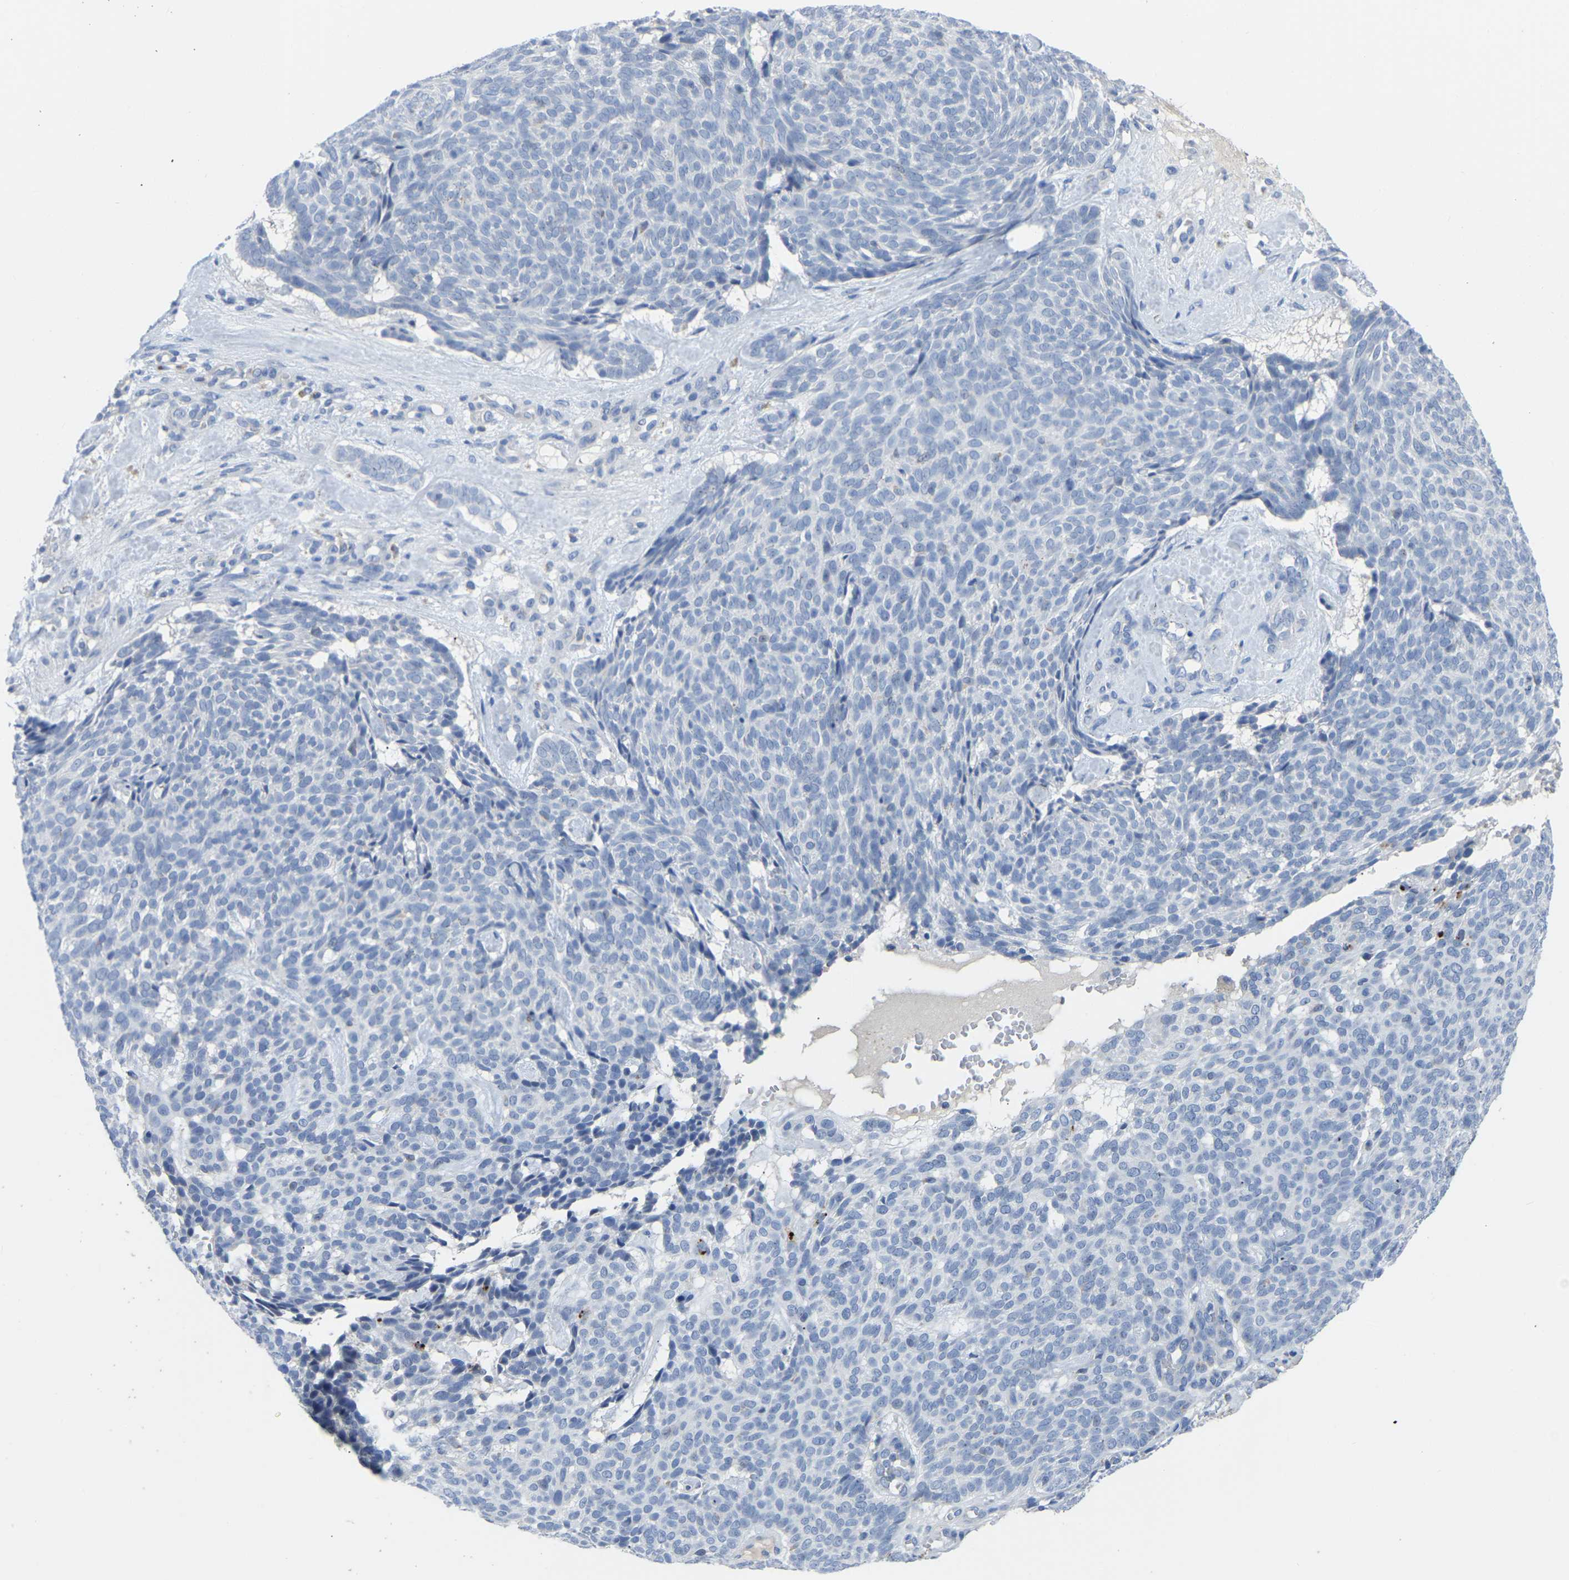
{"staining": {"intensity": "negative", "quantity": "none", "location": "none"}, "tissue": "skin cancer", "cell_type": "Tumor cells", "image_type": "cancer", "snomed": [{"axis": "morphology", "description": "Basal cell carcinoma"}, {"axis": "topography", "description": "Skin"}], "caption": "An immunohistochemistry histopathology image of skin cancer is shown. There is no staining in tumor cells of skin cancer.", "gene": "ETFA", "patient": {"sex": "male", "age": 61}}